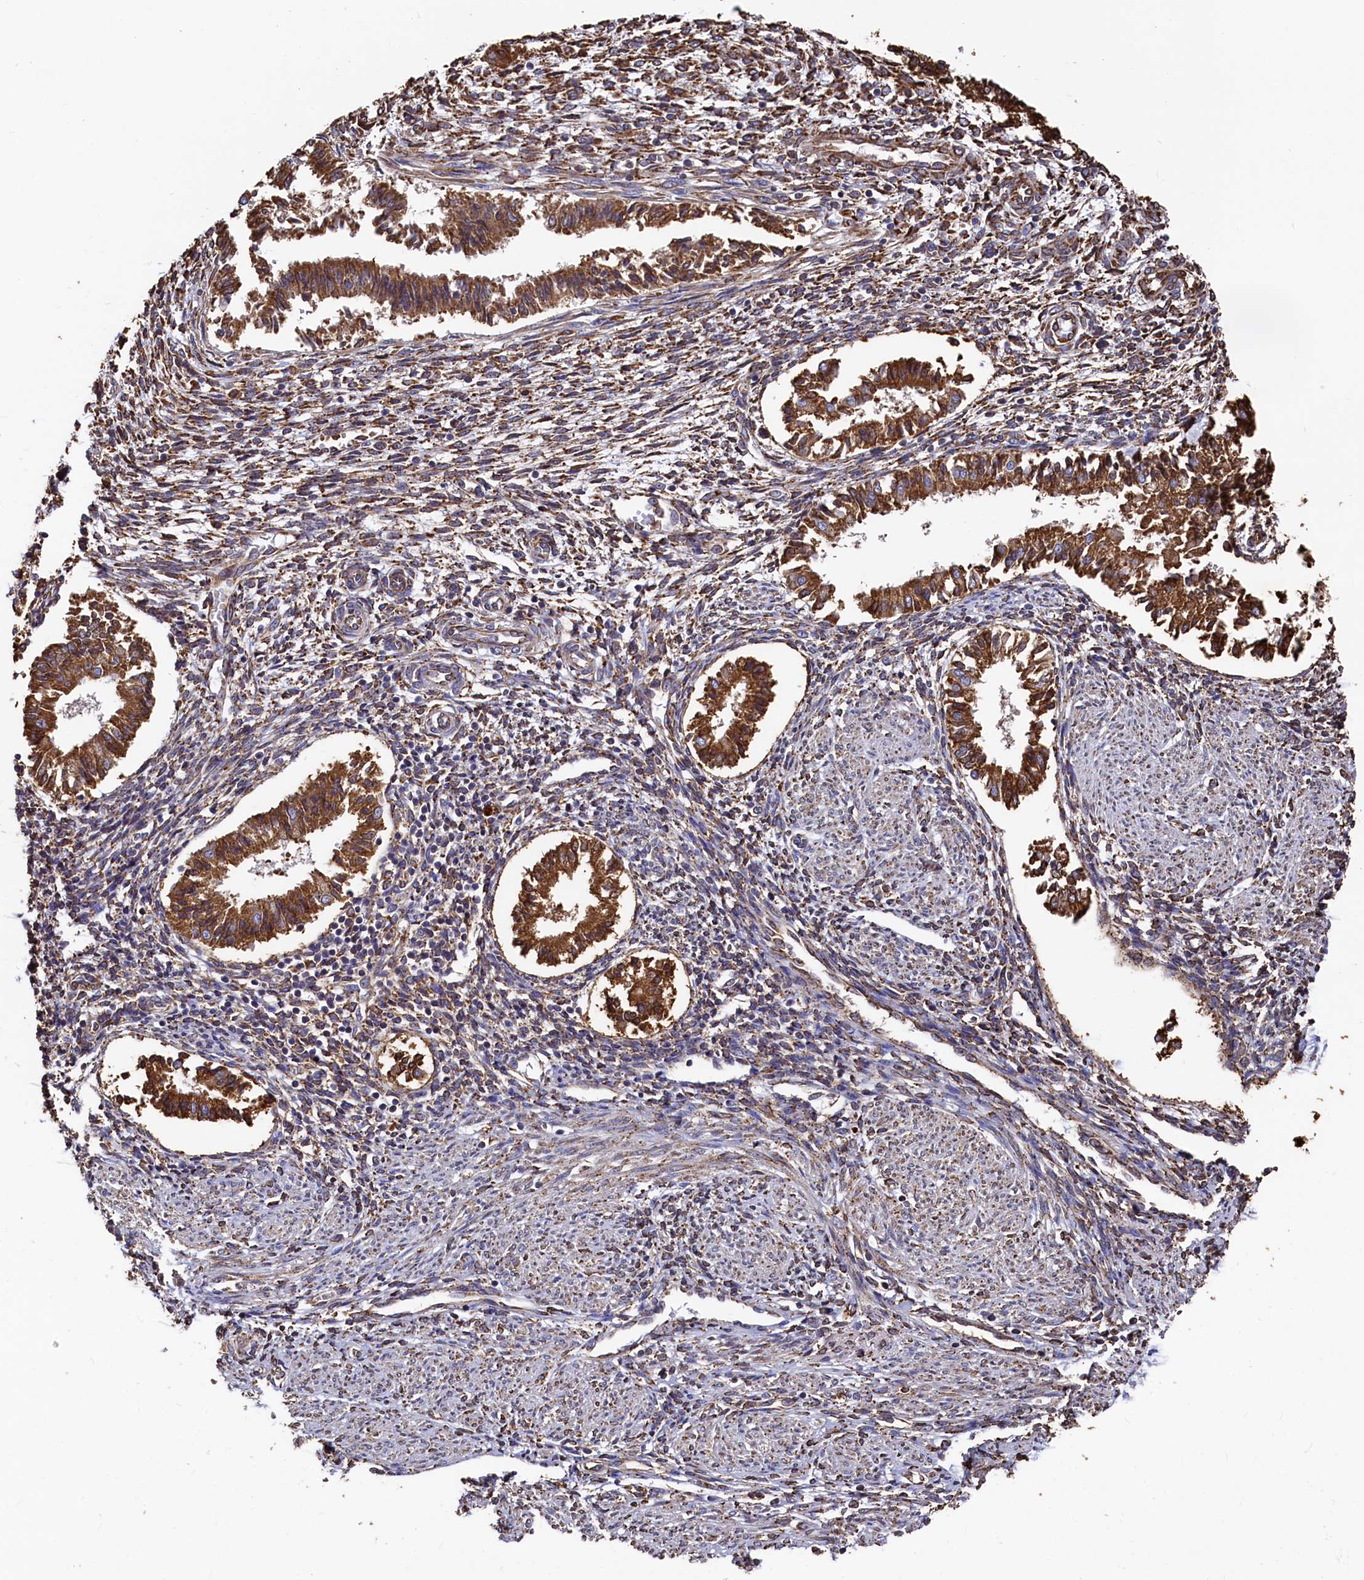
{"staining": {"intensity": "moderate", "quantity": "25%-75%", "location": "cytoplasmic/membranous"}, "tissue": "endometrium", "cell_type": "Cells in endometrial stroma", "image_type": "normal", "snomed": [{"axis": "morphology", "description": "Normal tissue, NOS"}, {"axis": "topography", "description": "Uterus"}, {"axis": "topography", "description": "Endometrium"}], "caption": "Immunohistochemistry (IHC) (DAB (3,3'-diaminobenzidine)) staining of unremarkable endometrium exhibits moderate cytoplasmic/membranous protein expression in approximately 25%-75% of cells in endometrial stroma. The staining was performed using DAB, with brown indicating positive protein expression. Nuclei are stained blue with hematoxylin.", "gene": "NEURL1B", "patient": {"sex": "female", "age": 48}}